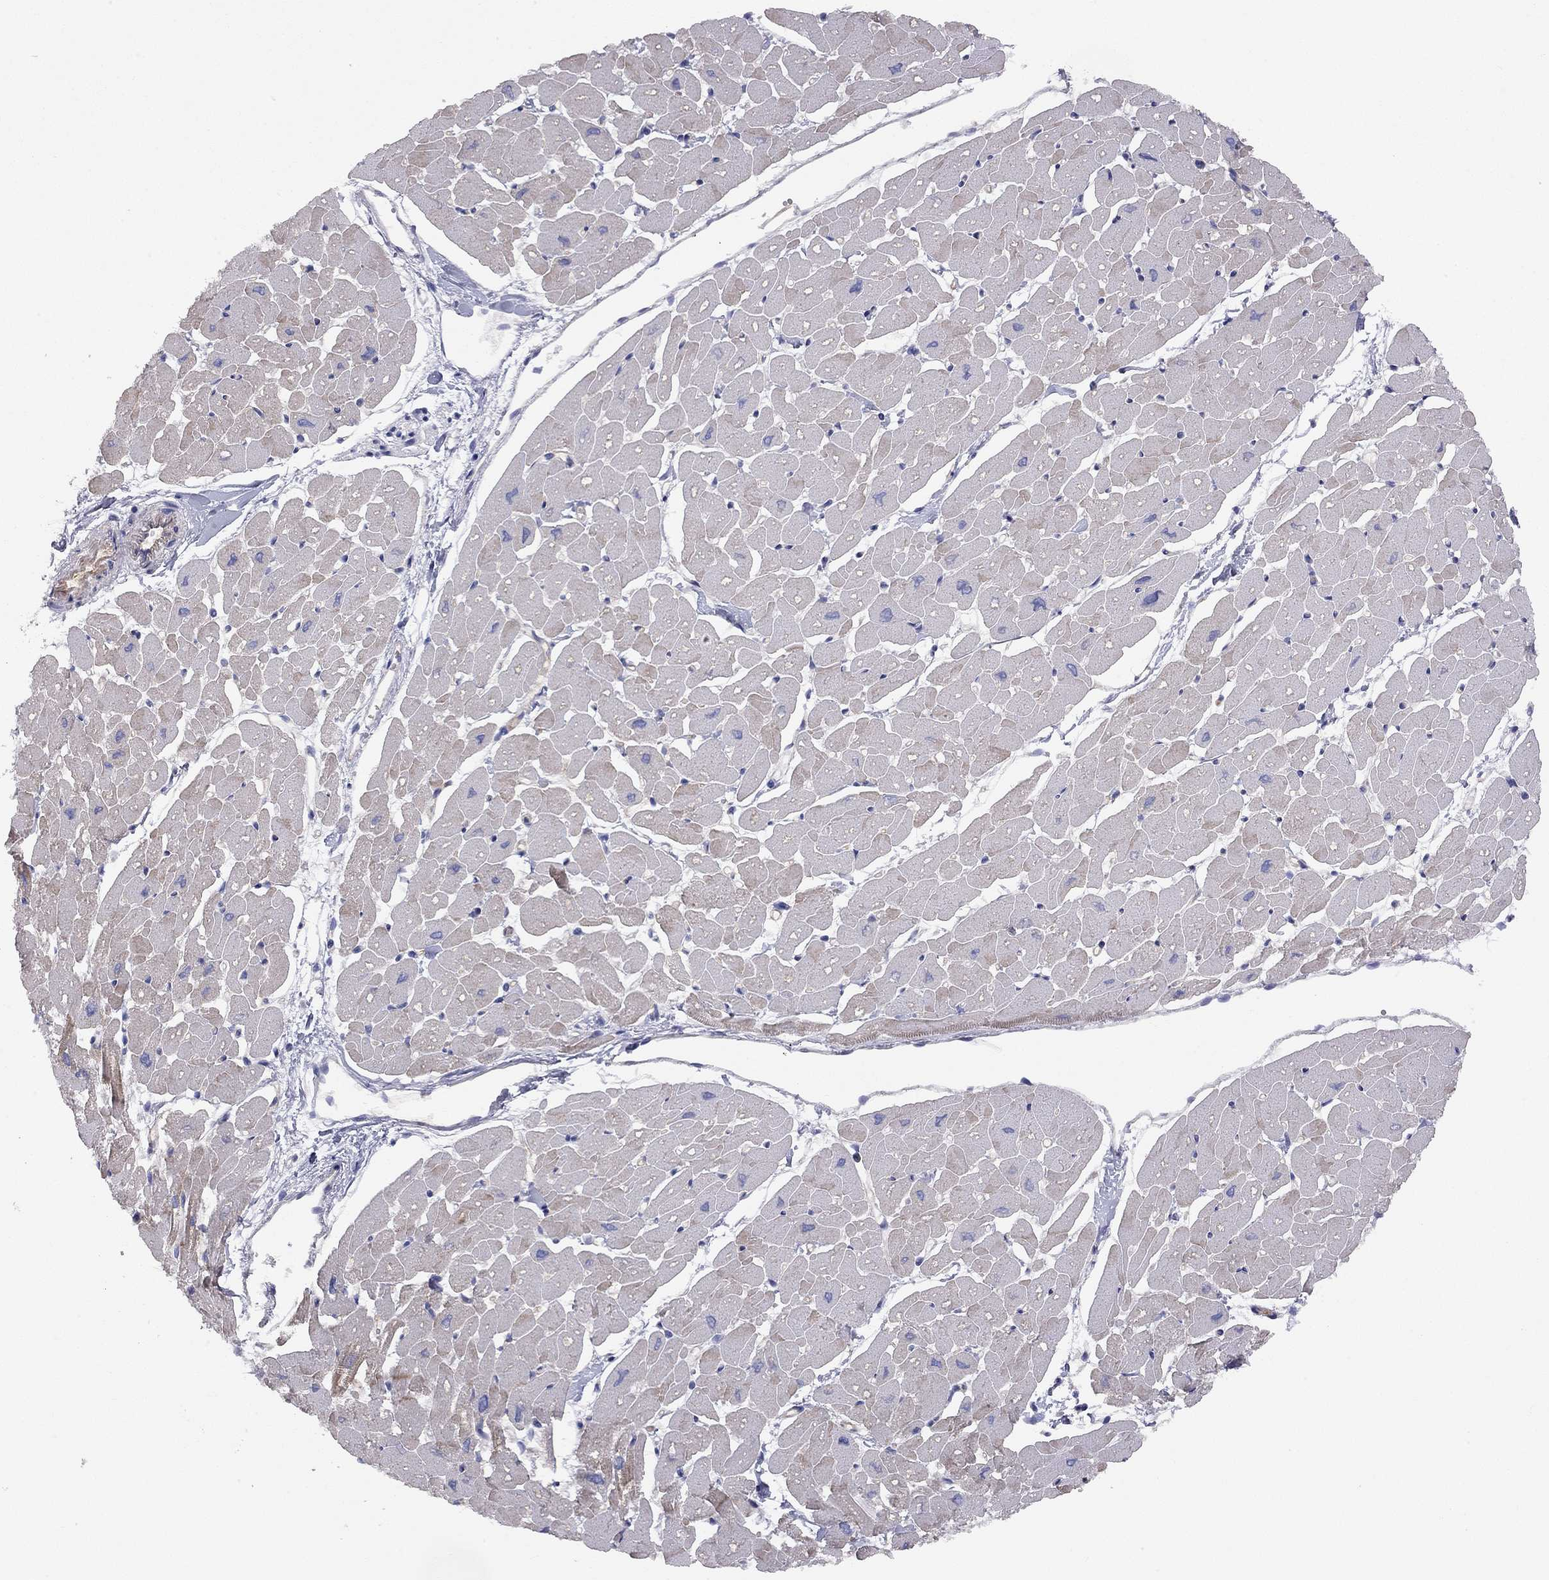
{"staining": {"intensity": "moderate", "quantity": "<25%", "location": "cytoplasmic/membranous"}, "tissue": "heart muscle", "cell_type": "Cardiomyocytes", "image_type": "normal", "snomed": [{"axis": "morphology", "description": "Normal tissue, NOS"}, {"axis": "topography", "description": "Heart"}], "caption": "Heart muscle stained for a protein (brown) demonstrates moderate cytoplasmic/membranous positive positivity in approximately <25% of cardiomyocytes.", "gene": "GPRC5B", "patient": {"sex": "male", "age": 57}}